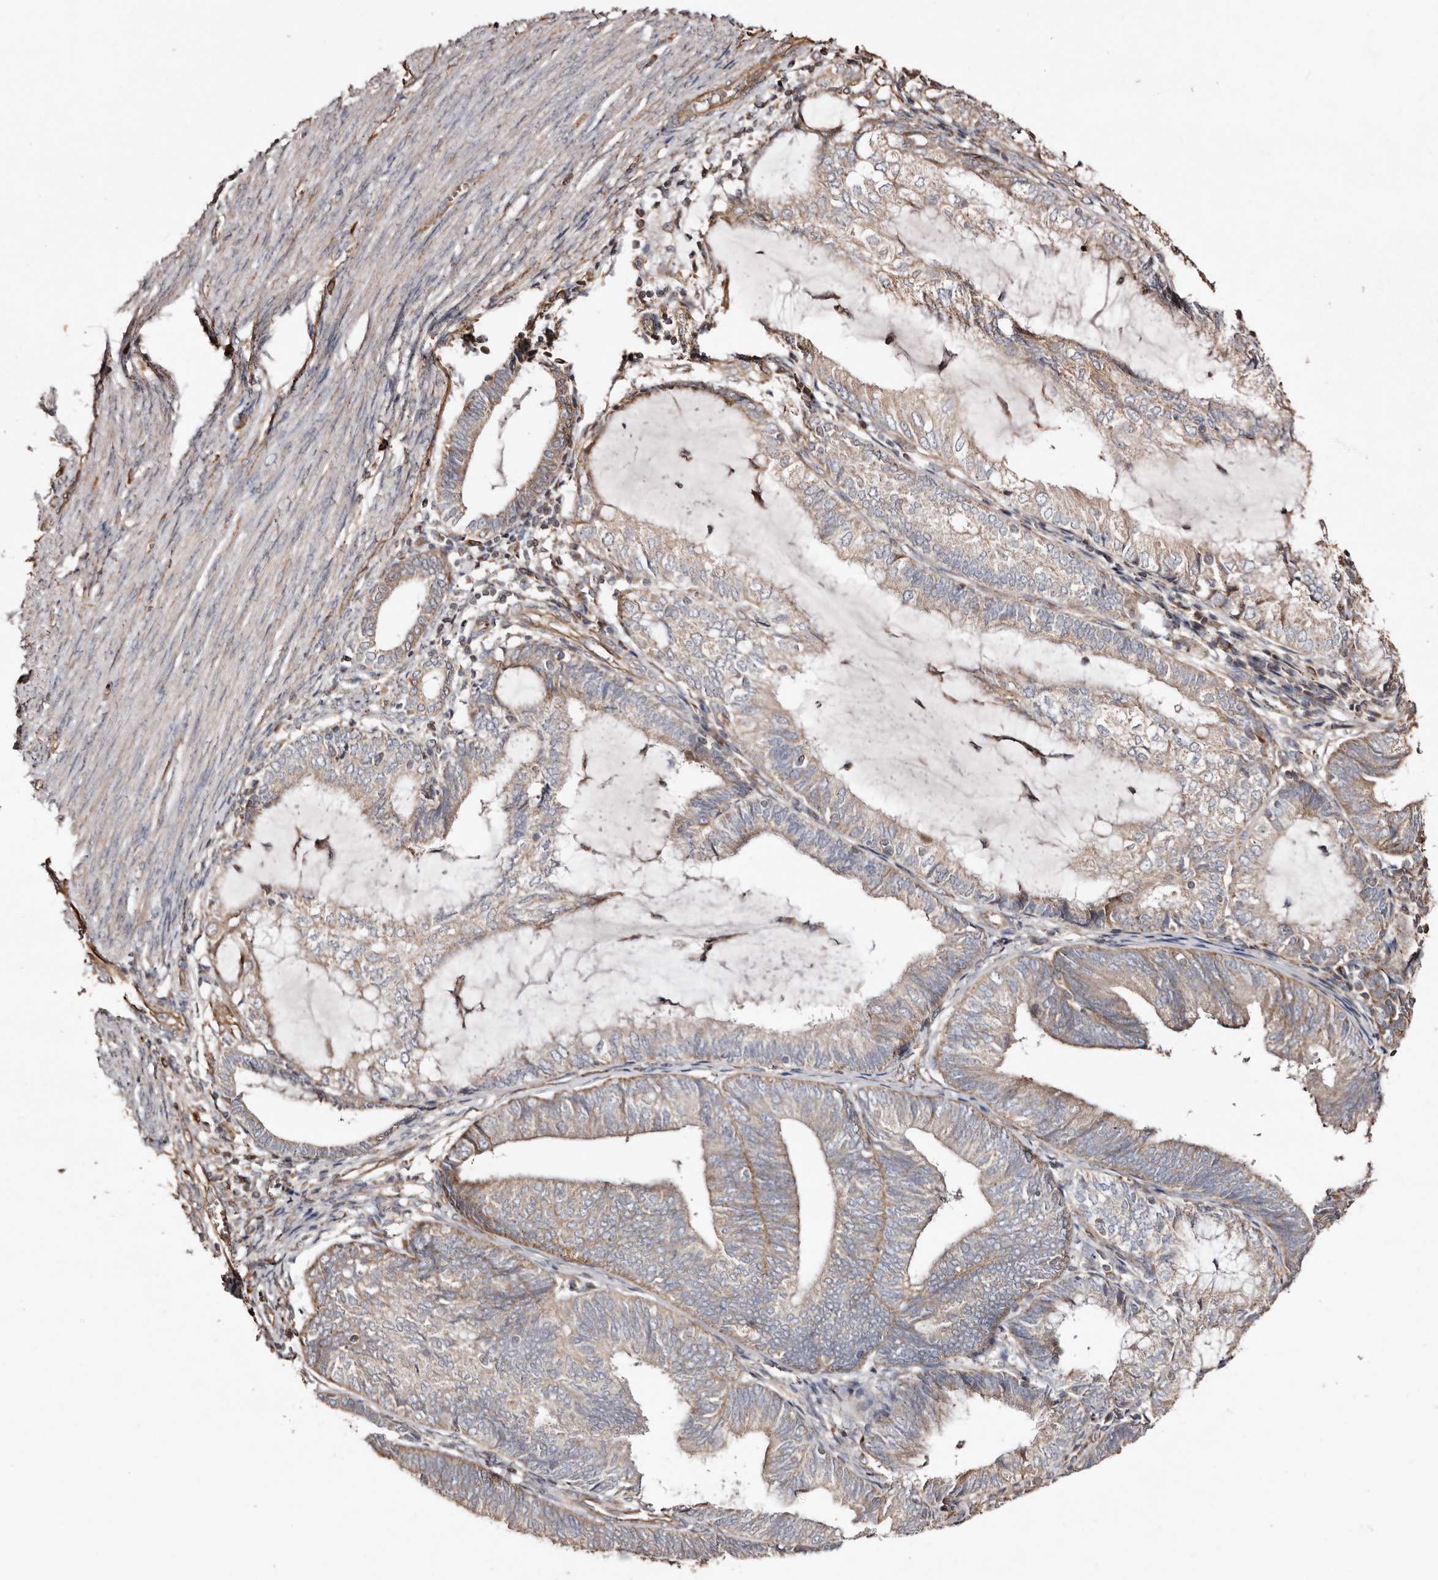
{"staining": {"intensity": "moderate", "quantity": "25%-75%", "location": "cytoplasmic/membranous"}, "tissue": "endometrial cancer", "cell_type": "Tumor cells", "image_type": "cancer", "snomed": [{"axis": "morphology", "description": "Adenocarcinoma, NOS"}, {"axis": "topography", "description": "Endometrium"}], "caption": "This histopathology image demonstrates immunohistochemistry staining of endometrial cancer (adenocarcinoma), with medium moderate cytoplasmic/membranous staining in approximately 25%-75% of tumor cells.", "gene": "MACC1", "patient": {"sex": "female", "age": 81}}